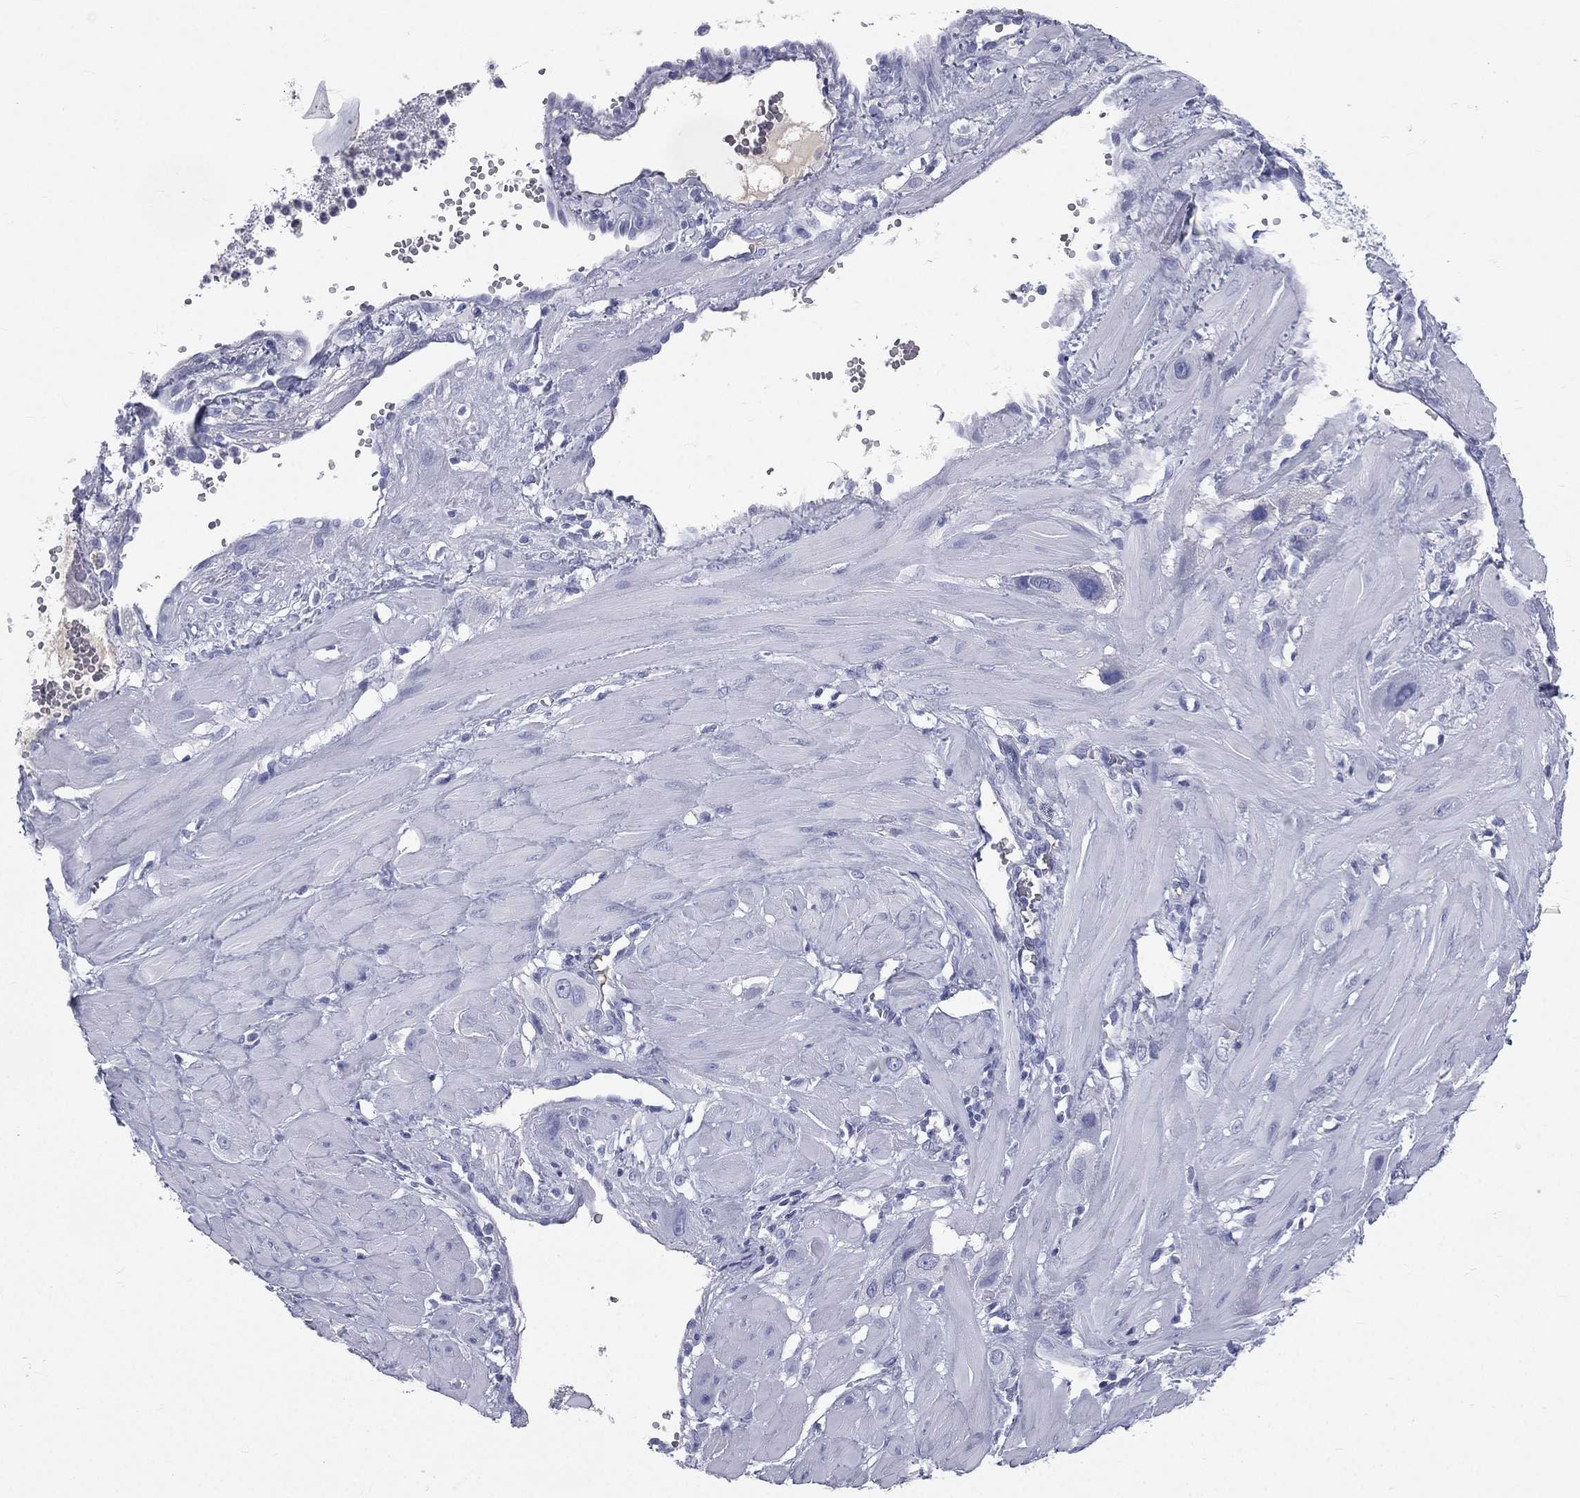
{"staining": {"intensity": "negative", "quantity": "none", "location": "none"}, "tissue": "cervical cancer", "cell_type": "Tumor cells", "image_type": "cancer", "snomed": [{"axis": "morphology", "description": "Squamous cell carcinoma, NOS"}, {"axis": "topography", "description": "Cervix"}], "caption": "An image of squamous cell carcinoma (cervical) stained for a protein demonstrates no brown staining in tumor cells.", "gene": "HP", "patient": {"sex": "female", "age": 34}}